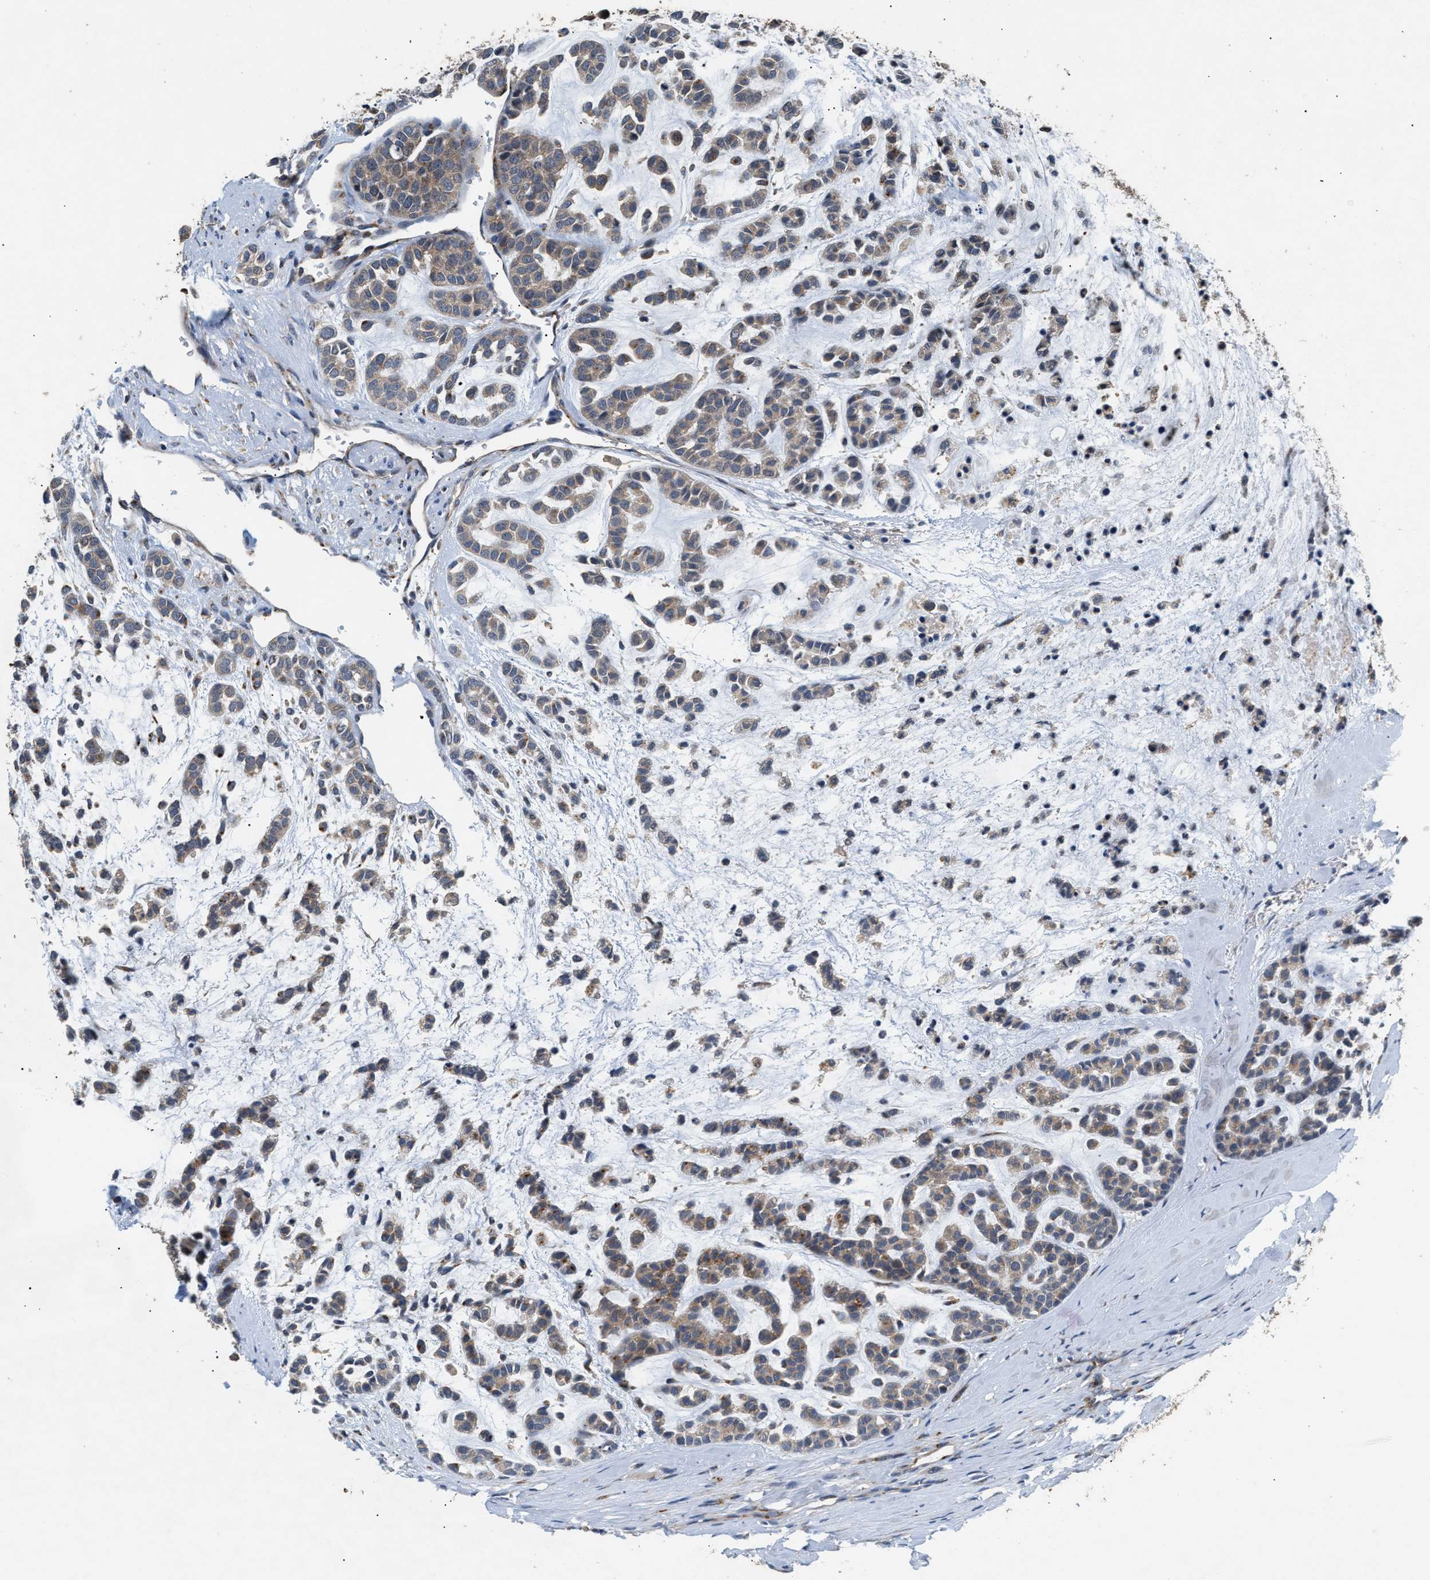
{"staining": {"intensity": "weak", "quantity": ">75%", "location": "cytoplasmic/membranous"}, "tissue": "head and neck cancer", "cell_type": "Tumor cells", "image_type": "cancer", "snomed": [{"axis": "morphology", "description": "Adenocarcinoma, NOS"}, {"axis": "morphology", "description": "Adenoma, NOS"}, {"axis": "topography", "description": "Head-Neck"}], "caption": "Immunohistochemistry (IHC) (DAB) staining of adenoma (head and neck) reveals weak cytoplasmic/membranous protein expression in approximately >75% of tumor cells. The protein of interest is stained brown, and the nuclei are stained in blue (DAB IHC with brightfield microscopy, high magnification).", "gene": "CHUK", "patient": {"sex": "female", "age": 55}}